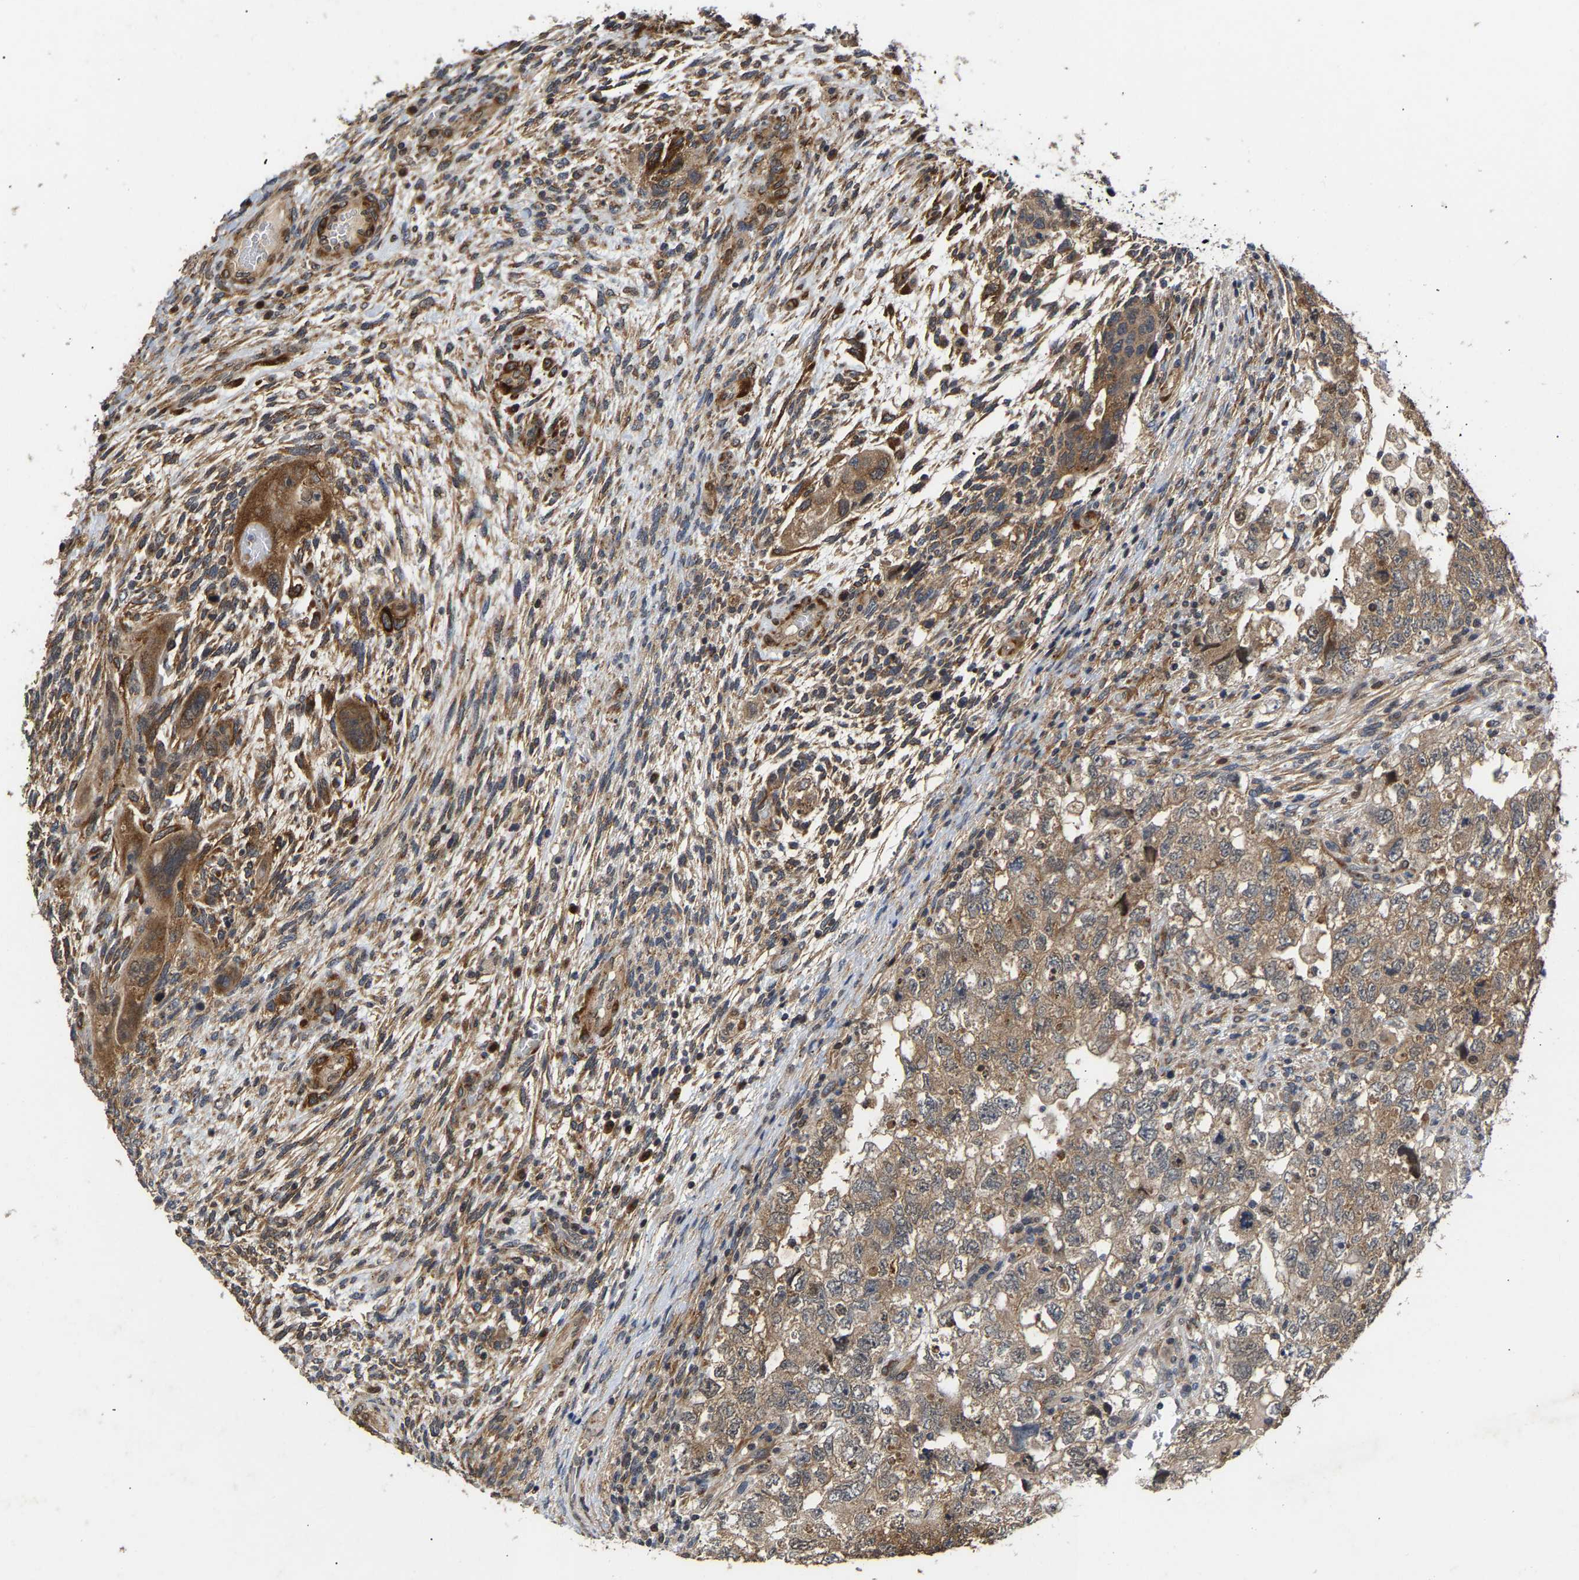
{"staining": {"intensity": "moderate", "quantity": "25%-75%", "location": "cytoplasmic/membranous"}, "tissue": "testis cancer", "cell_type": "Tumor cells", "image_type": "cancer", "snomed": [{"axis": "morphology", "description": "Carcinoma, Embryonal, NOS"}, {"axis": "topography", "description": "Testis"}], "caption": "Testis cancer (embryonal carcinoma) was stained to show a protein in brown. There is medium levels of moderate cytoplasmic/membranous expression in about 25%-75% of tumor cells.", "gene": "CLIP2", "patient": {"sex": "male", "age": 36}}